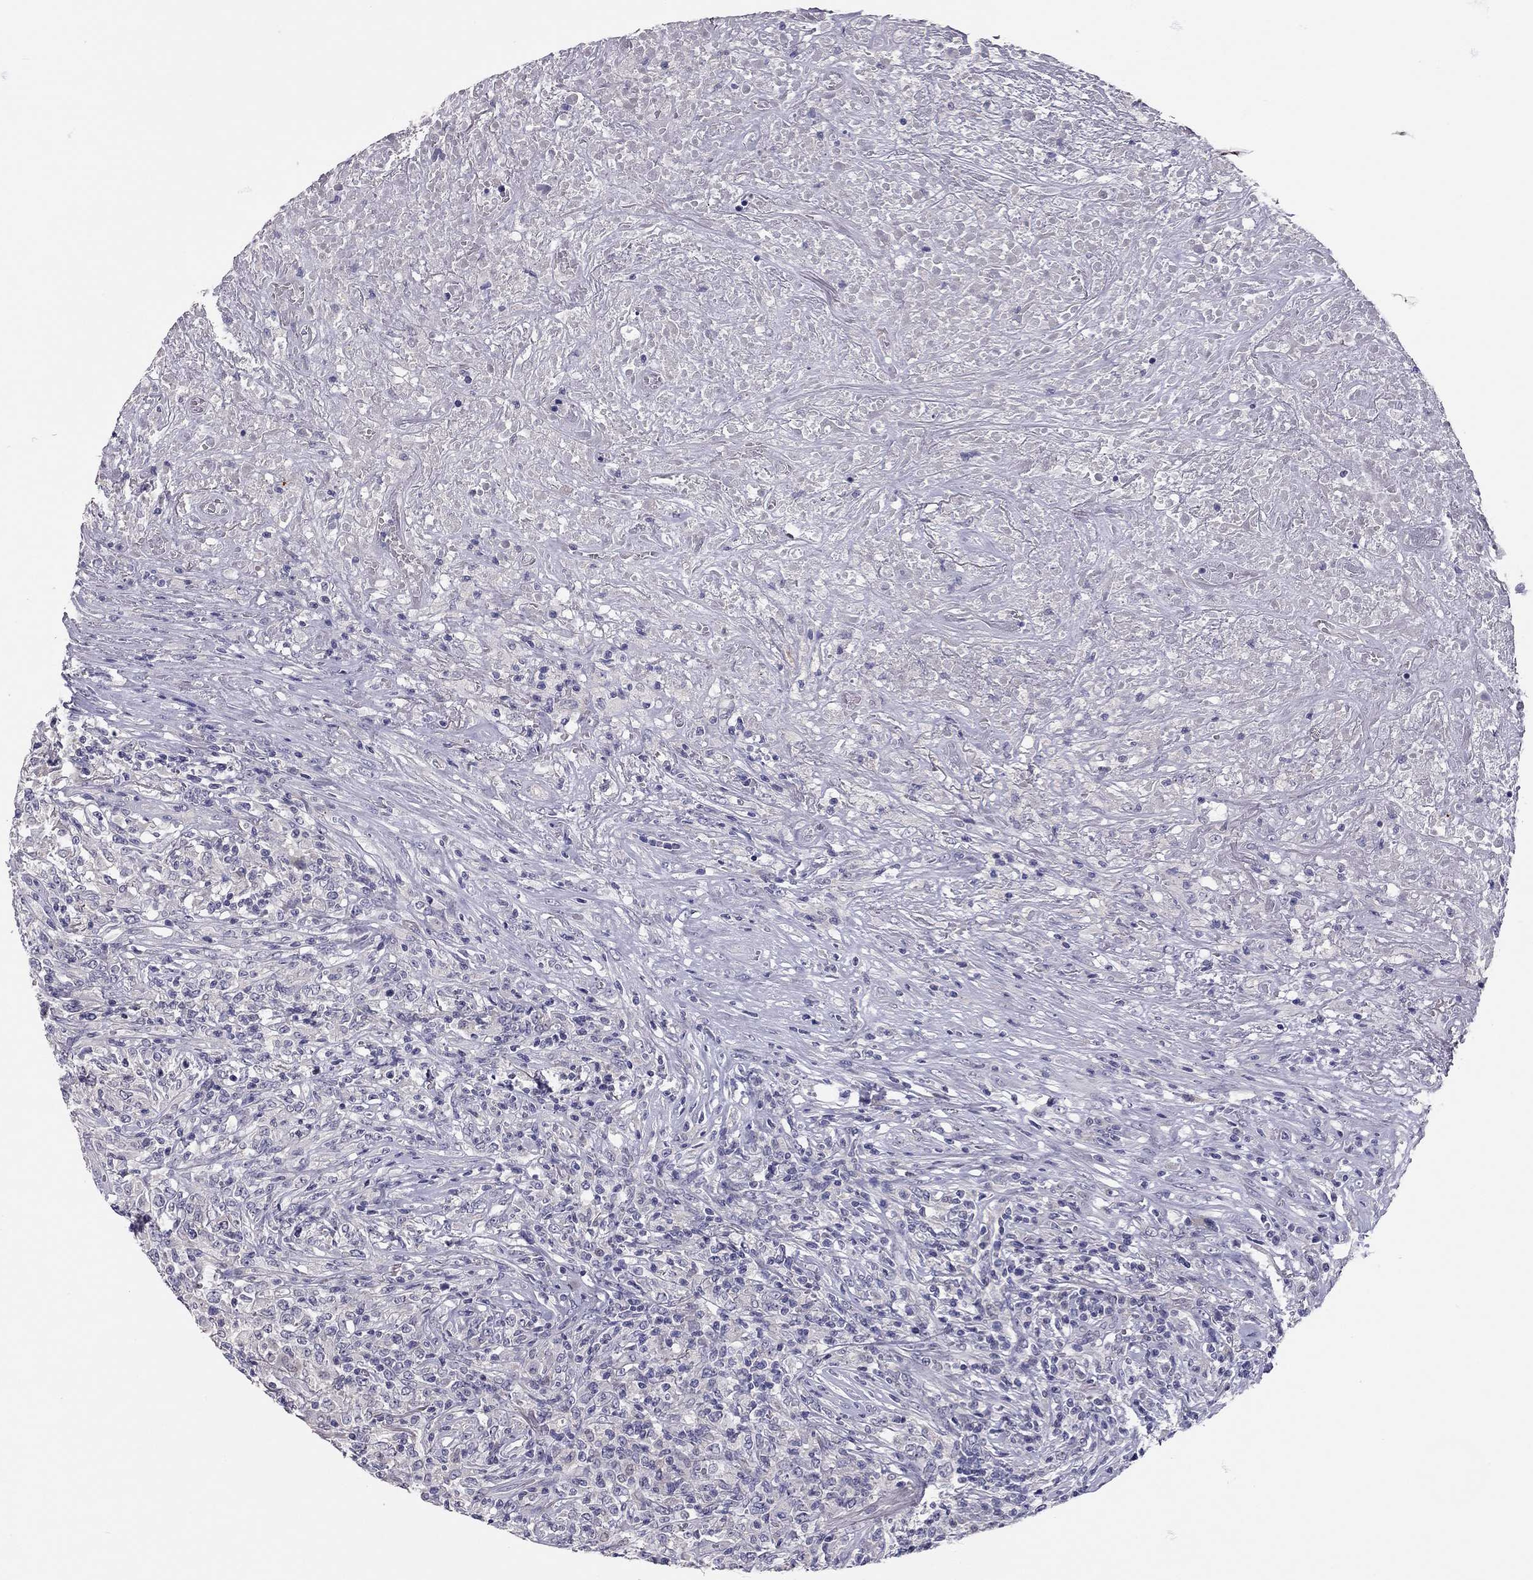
{"staining": {"intensity": "negative", "quantity": "none", "location": "none"}, "tissue": "lymphoma", "cell_type": "Tumor cells", "image_type": "cancer", "snomed": [{"axis": "morphology", "description": "Malignant lymphoma, non-Hodgkin's type, High grade"}, {"axis": "topography", "description": "Lung"}], "caption": "Immunohistochemical staining of high-grade malignant lymphoma, non-Hodgkin's type reveals no significant positivity in tumor cells.", "gene": "SCARB1", "patient": {"sex": "male", "age": 79}}